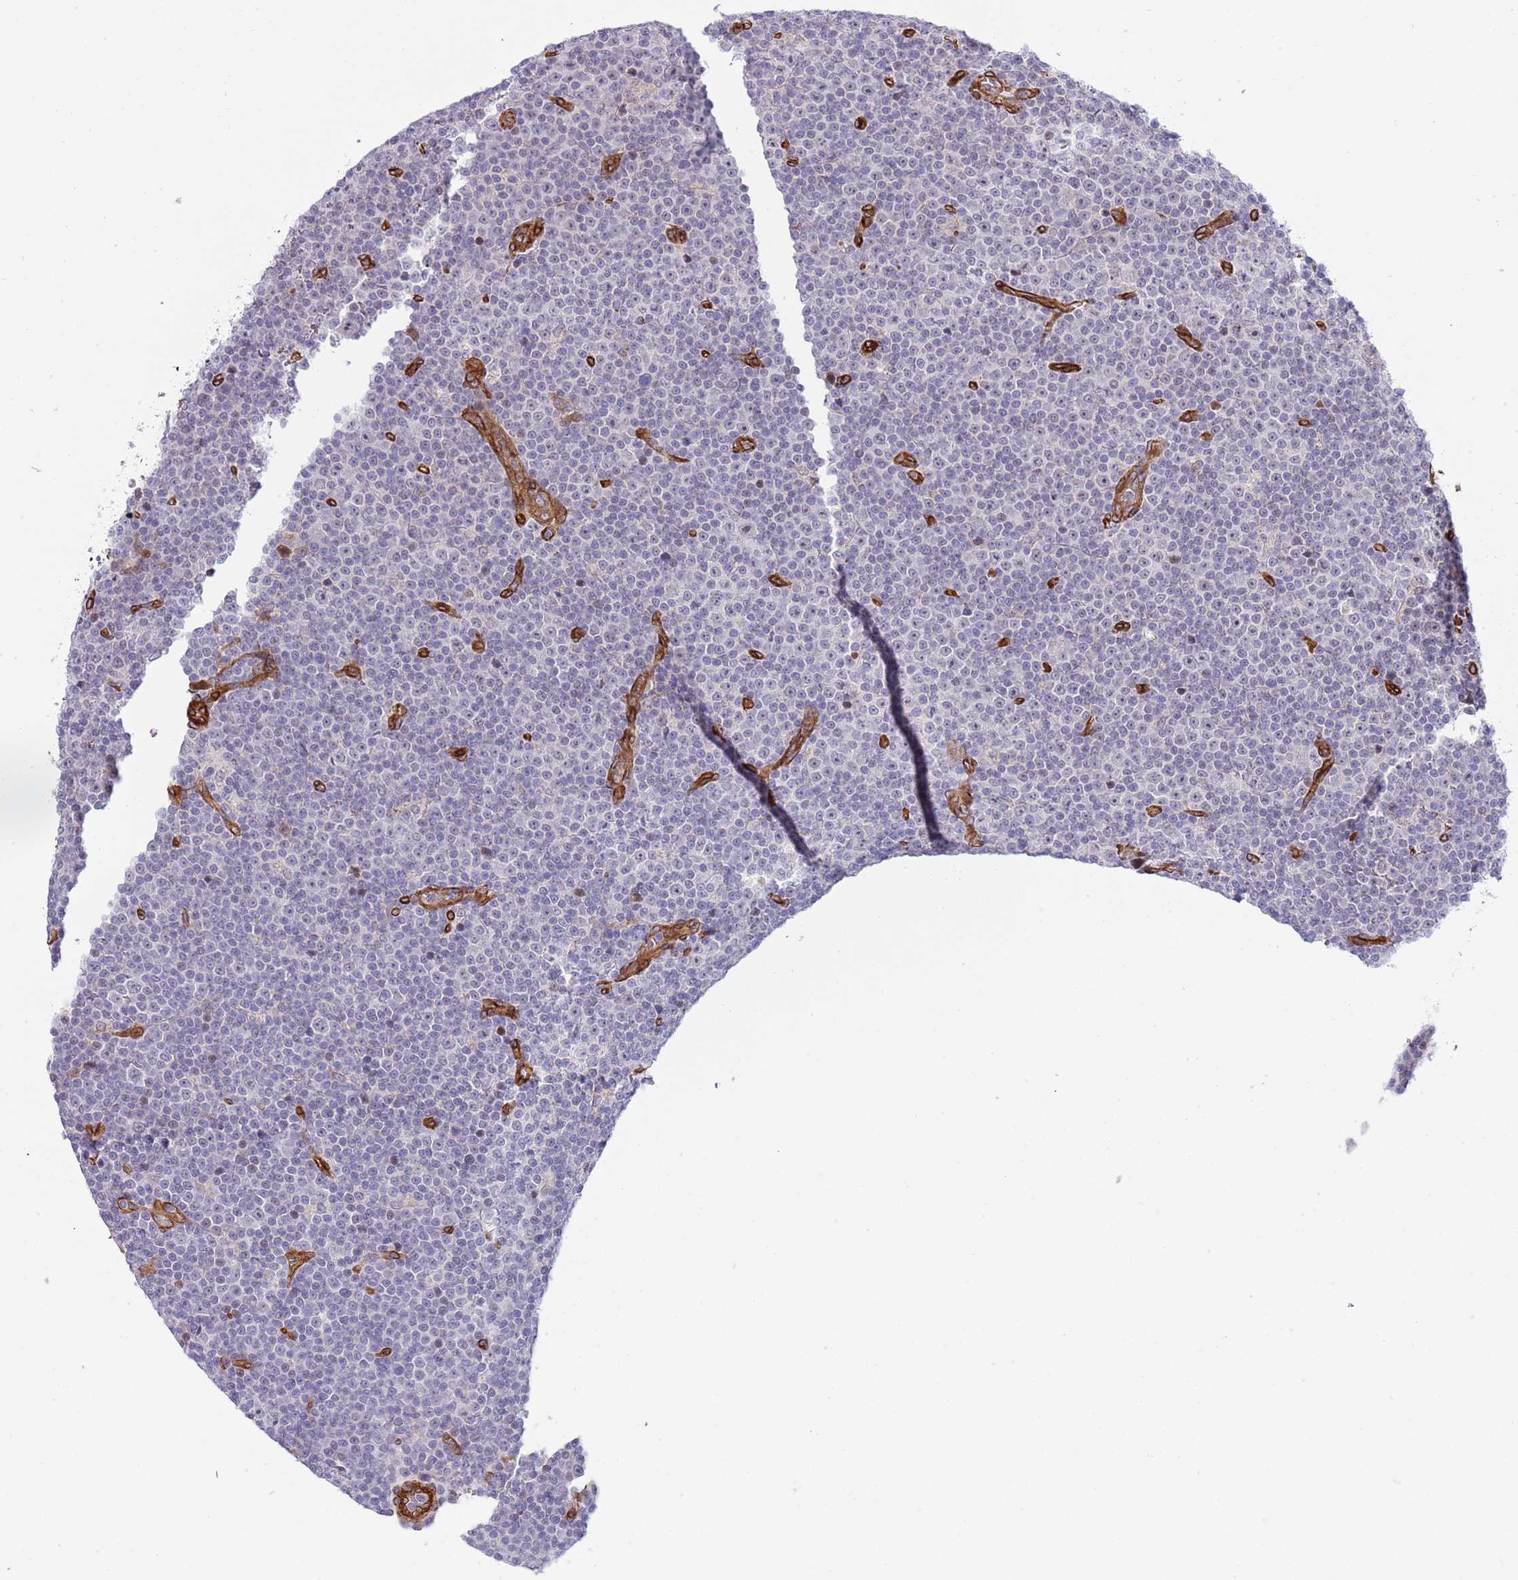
{"staining": {"intensity": "negative", "quantity": "none", "location": "none"}, "tissue": "lymphoma", "cell_type": "Tumor cells", "image_type": "cancer", "snomed": [{"axis": "morphology", "description": "Malignant lymphoma, non-Hodgkin's type, Low grade"}, {"axis": "topography", "description": "Lymph node"}], "caption": "A histopathology image of lymphoma stained for a protein shows no brown staining in tumor cells.", "gene": "NEK3", "patient": {"sex": "female", "age": 67}}